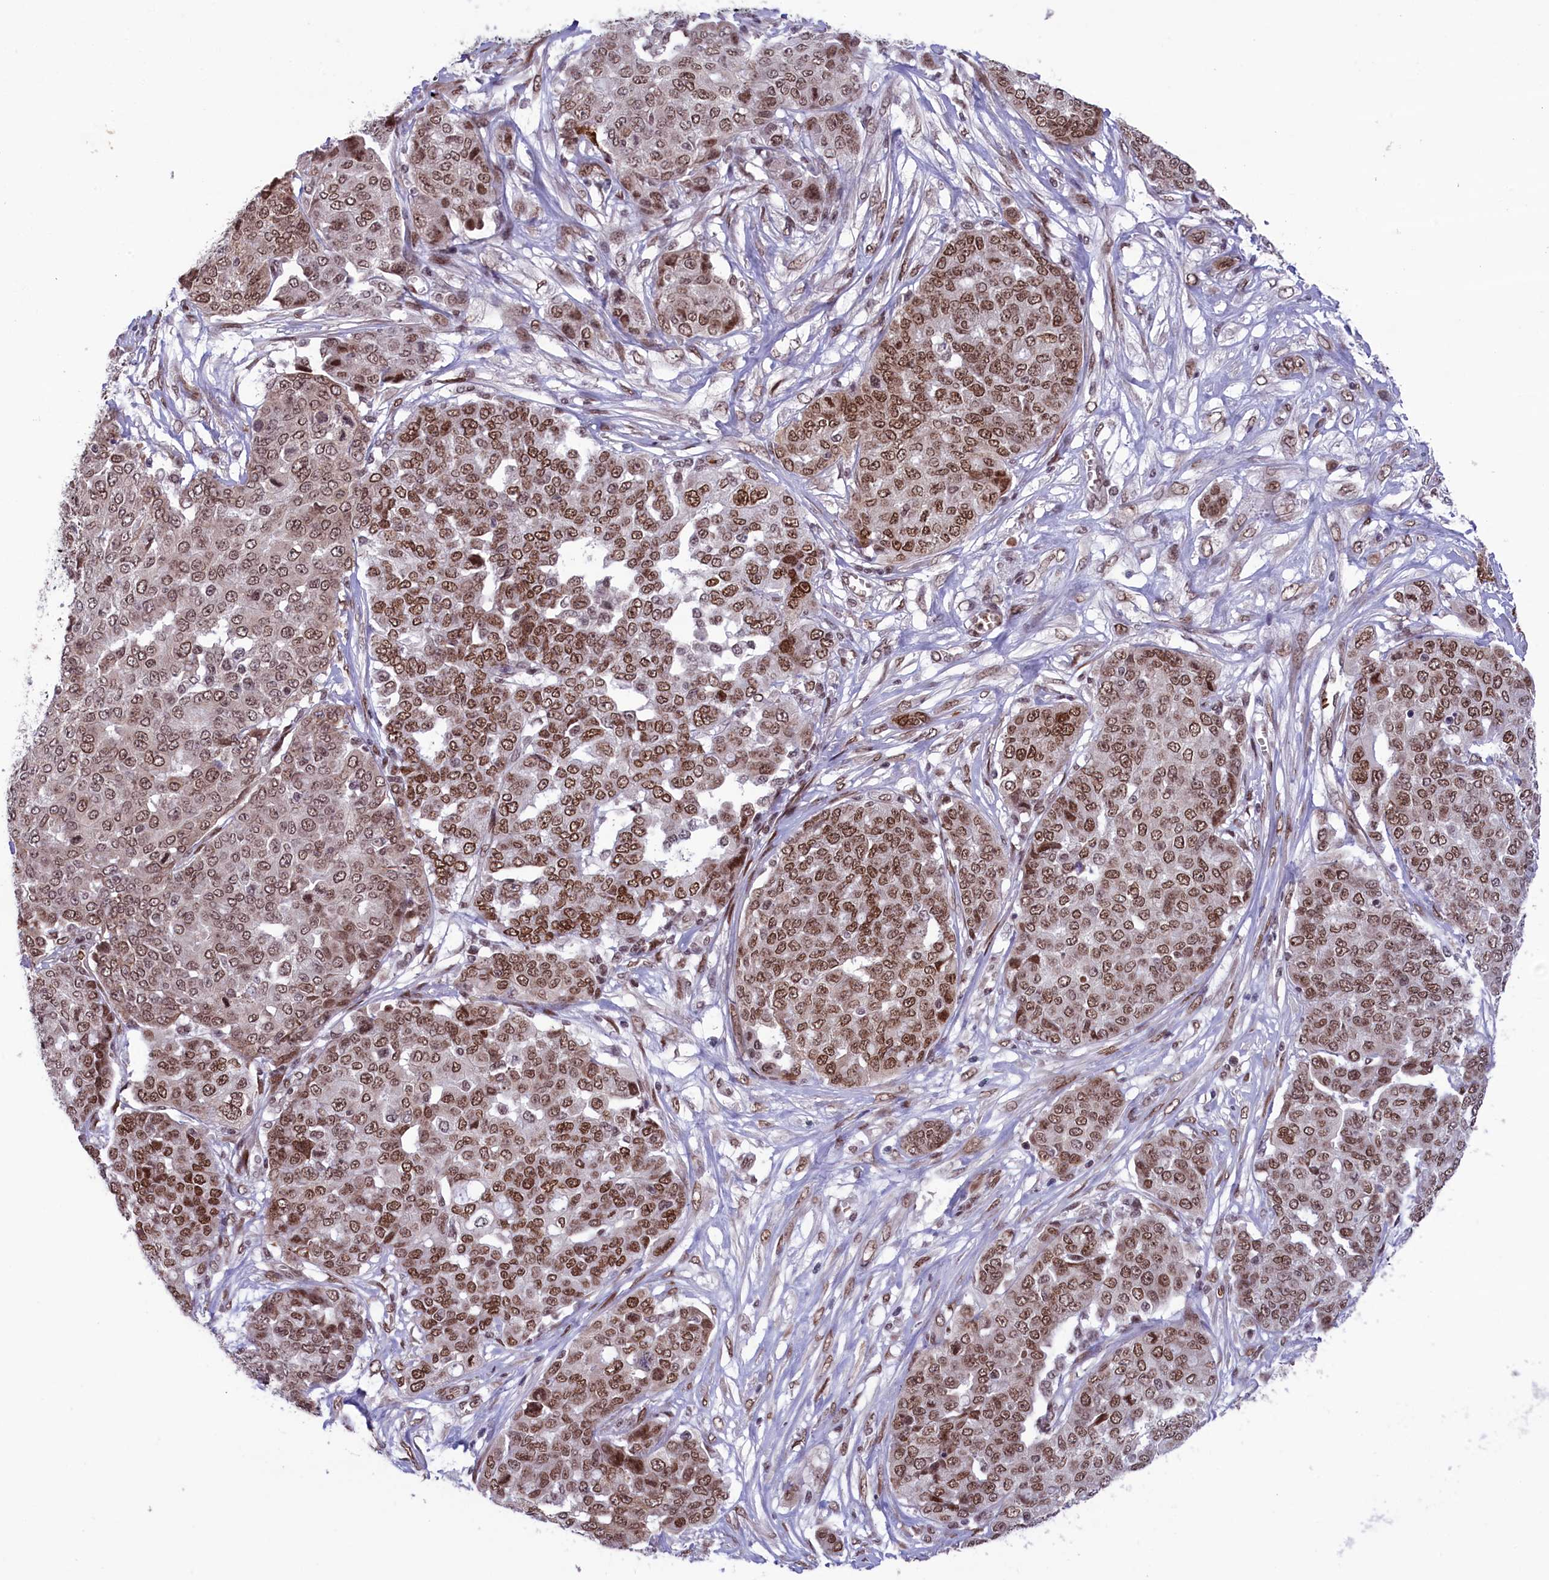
{"staining": {"intensity": "moderate", "quantity": ">75%", "location": "nuclear"}, "tissue": "ovarian cancer", "cell_type": "Tumor cells", "image_type": "cancer", "snomed": [{"axis": "morphology", "description": "Cystadenocarcinoma, serous, NOS"}, {"axis": "topography", "description": "Soft tissue"}, {"axis": "topography", "description": "Ovary"}], "caption": "A micrograph showing moderate nuclear expression in approximately >75% of tumor cells in ovarian cancer (serous cystadenocarcinoma), as visualized by brown immunohistochemical staining.", "gene": "MPHOSPH8", "patient": {"sex": "female", "age": 57}}